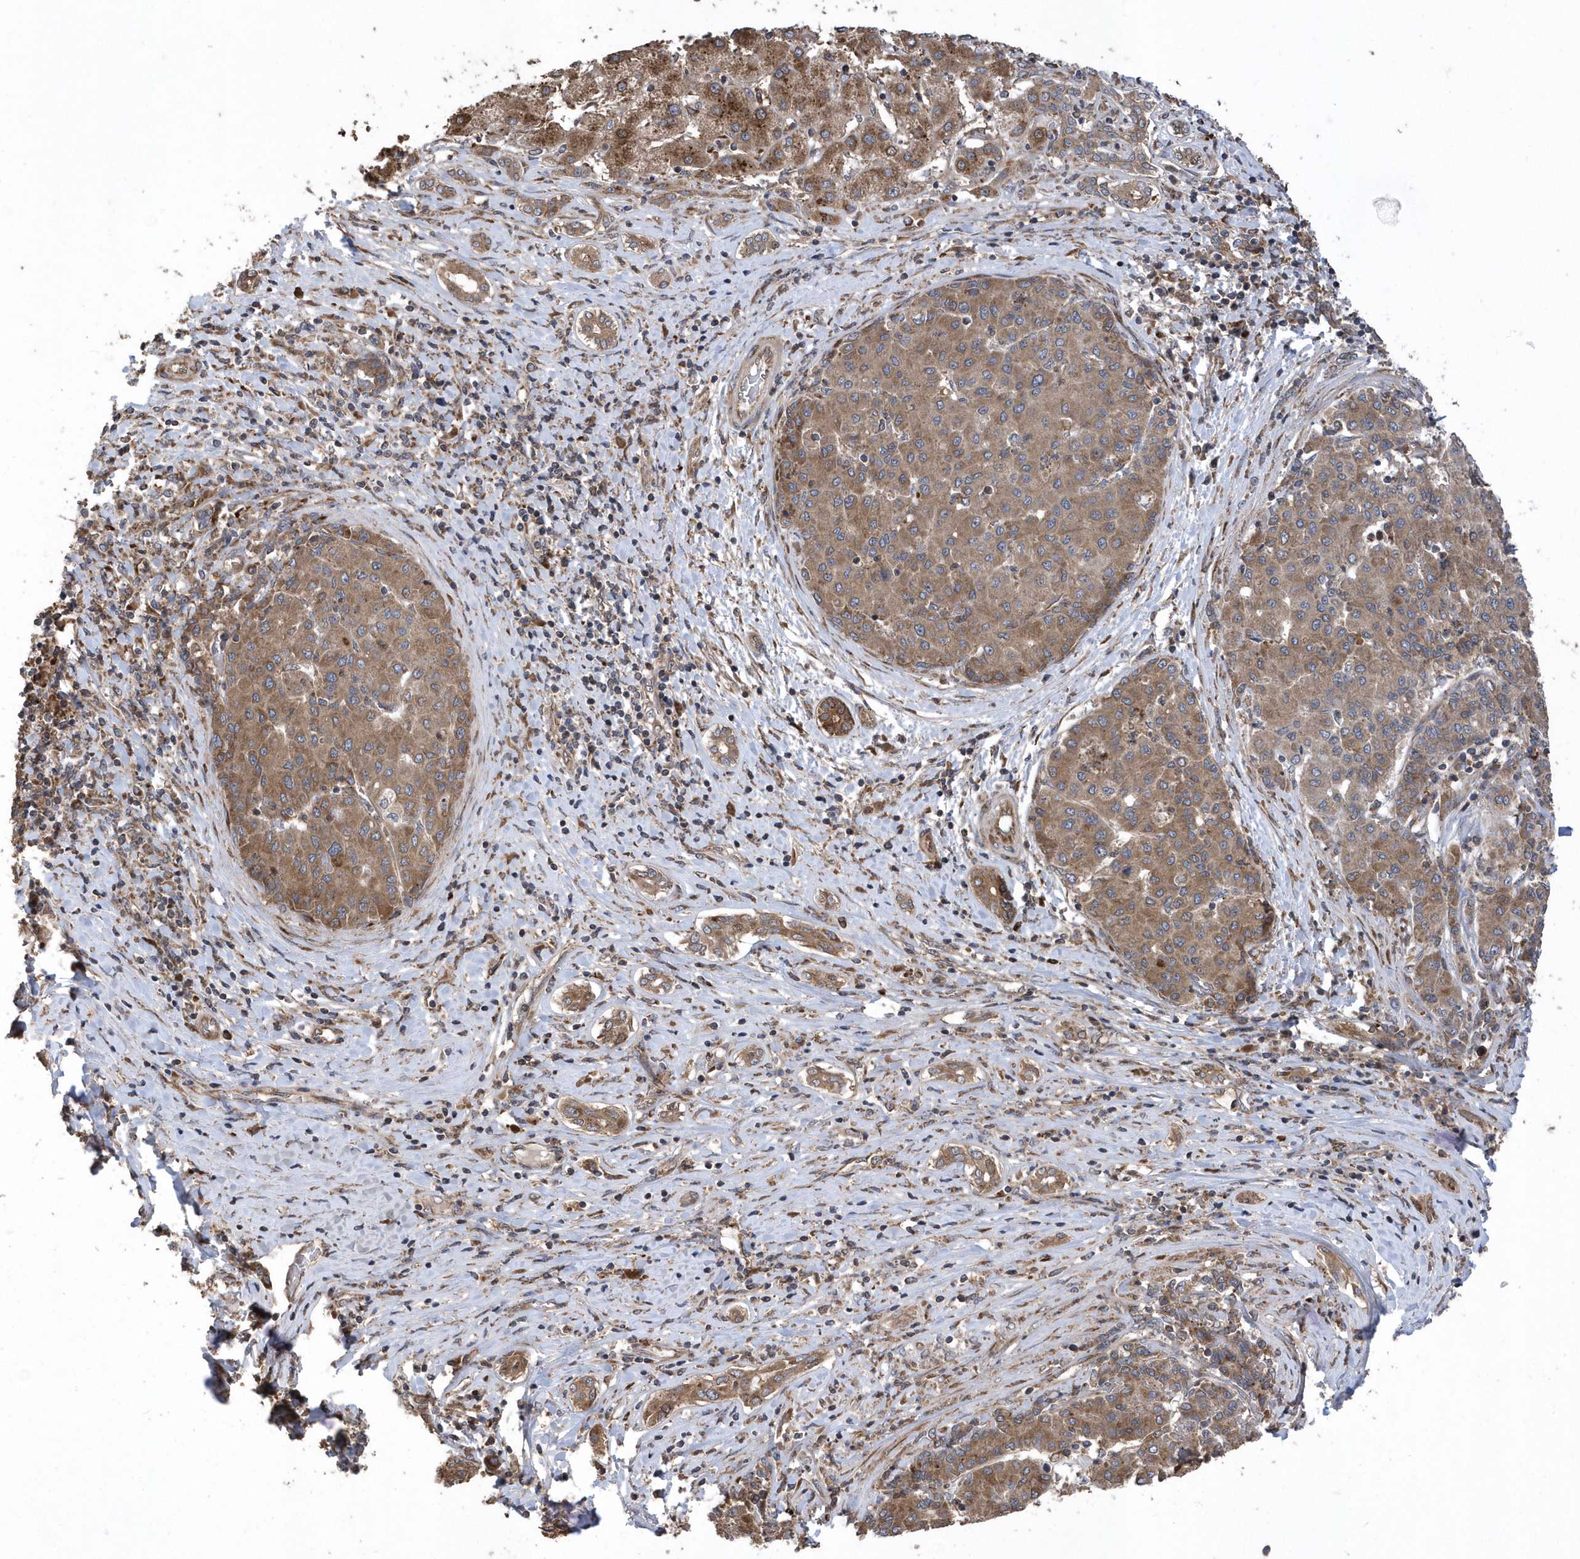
{"staining": {"intensity": "moderate", "quantity": ">75%", "location": "cytoplasmic/membranous"}, "tissue": "liver cancer", "cell_type": "Tumor cells", "image_type": "cancer", "snomed": [{"axis": "morphology", "description": "Carcinoma, Hepatocellular, NOS"}, {"axis": "topography", "description": "Liver"}], "caption": "The image demonstrates immunohistochemical staining of hepatocellular carcinoma (liver). There is moderate cytoplasmic/membranous expression is identified in about >75% of tumor cells.", "gene": "WASHC5", "patient": {"sex": "male", "age": 65}}